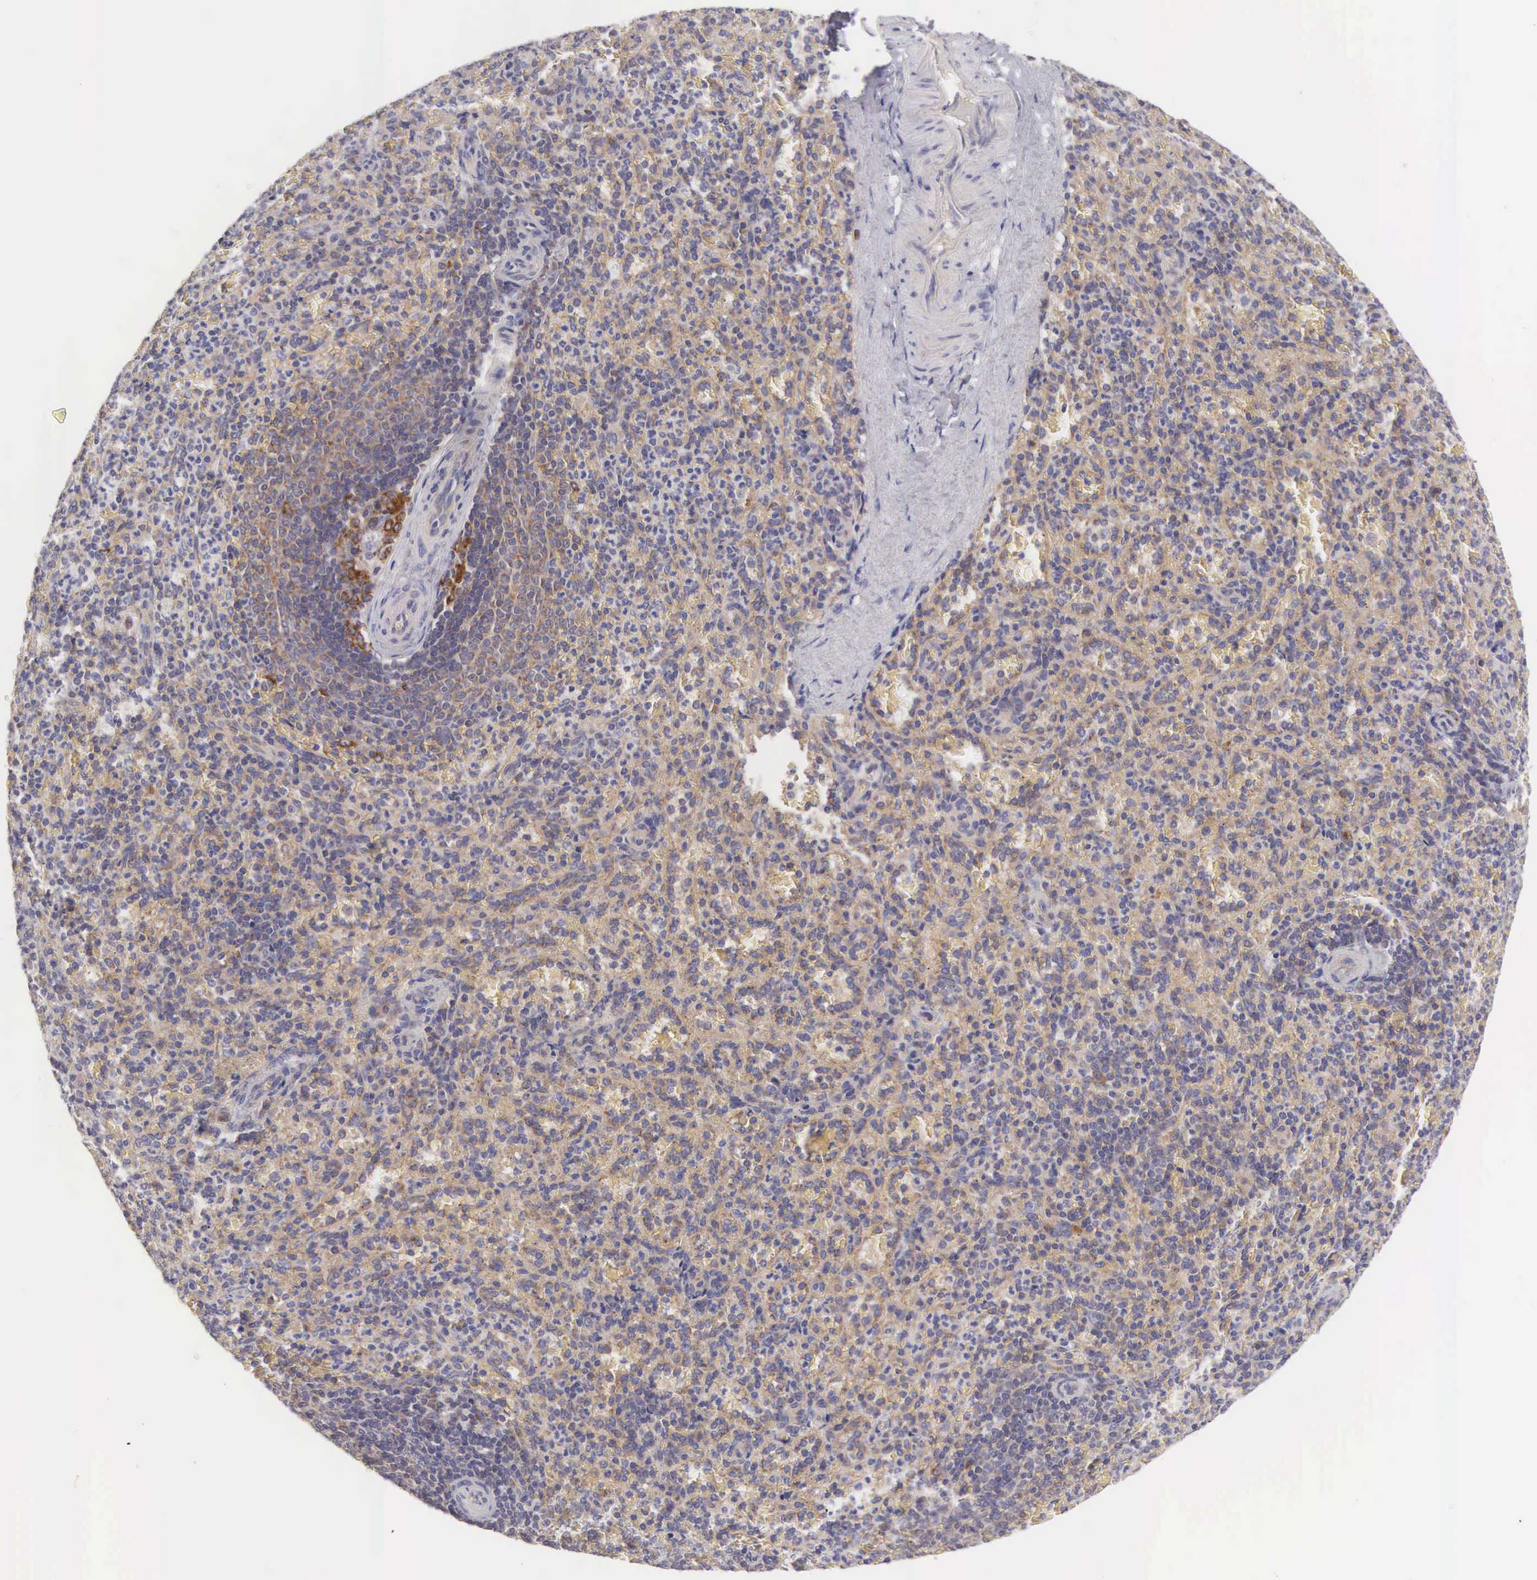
{"staining": {"intensity": "negative", "quantity": "none", "location": "none"}, "tissue": "spleen", "cell_type": "Cells in red pulp", "image_type": "normal", "snomed": [{"axis": "morphology", "description": "Normal tissue, NOS"}, {"axis": "topography", "description": "Spleen"}], "caption": "Protein analysis of unremarkable spleen demonstrates no significant positivity in cells in red pulp. (Stains: DAB (3,3'-diaminobenzidine) immunohistochemistry (IHC) with hematoxylin counter stain, Microscopy: brightfield microscopy at high magnification).", "gene": "TXLNG", "patient": {"sex": "female", "age": 21}}